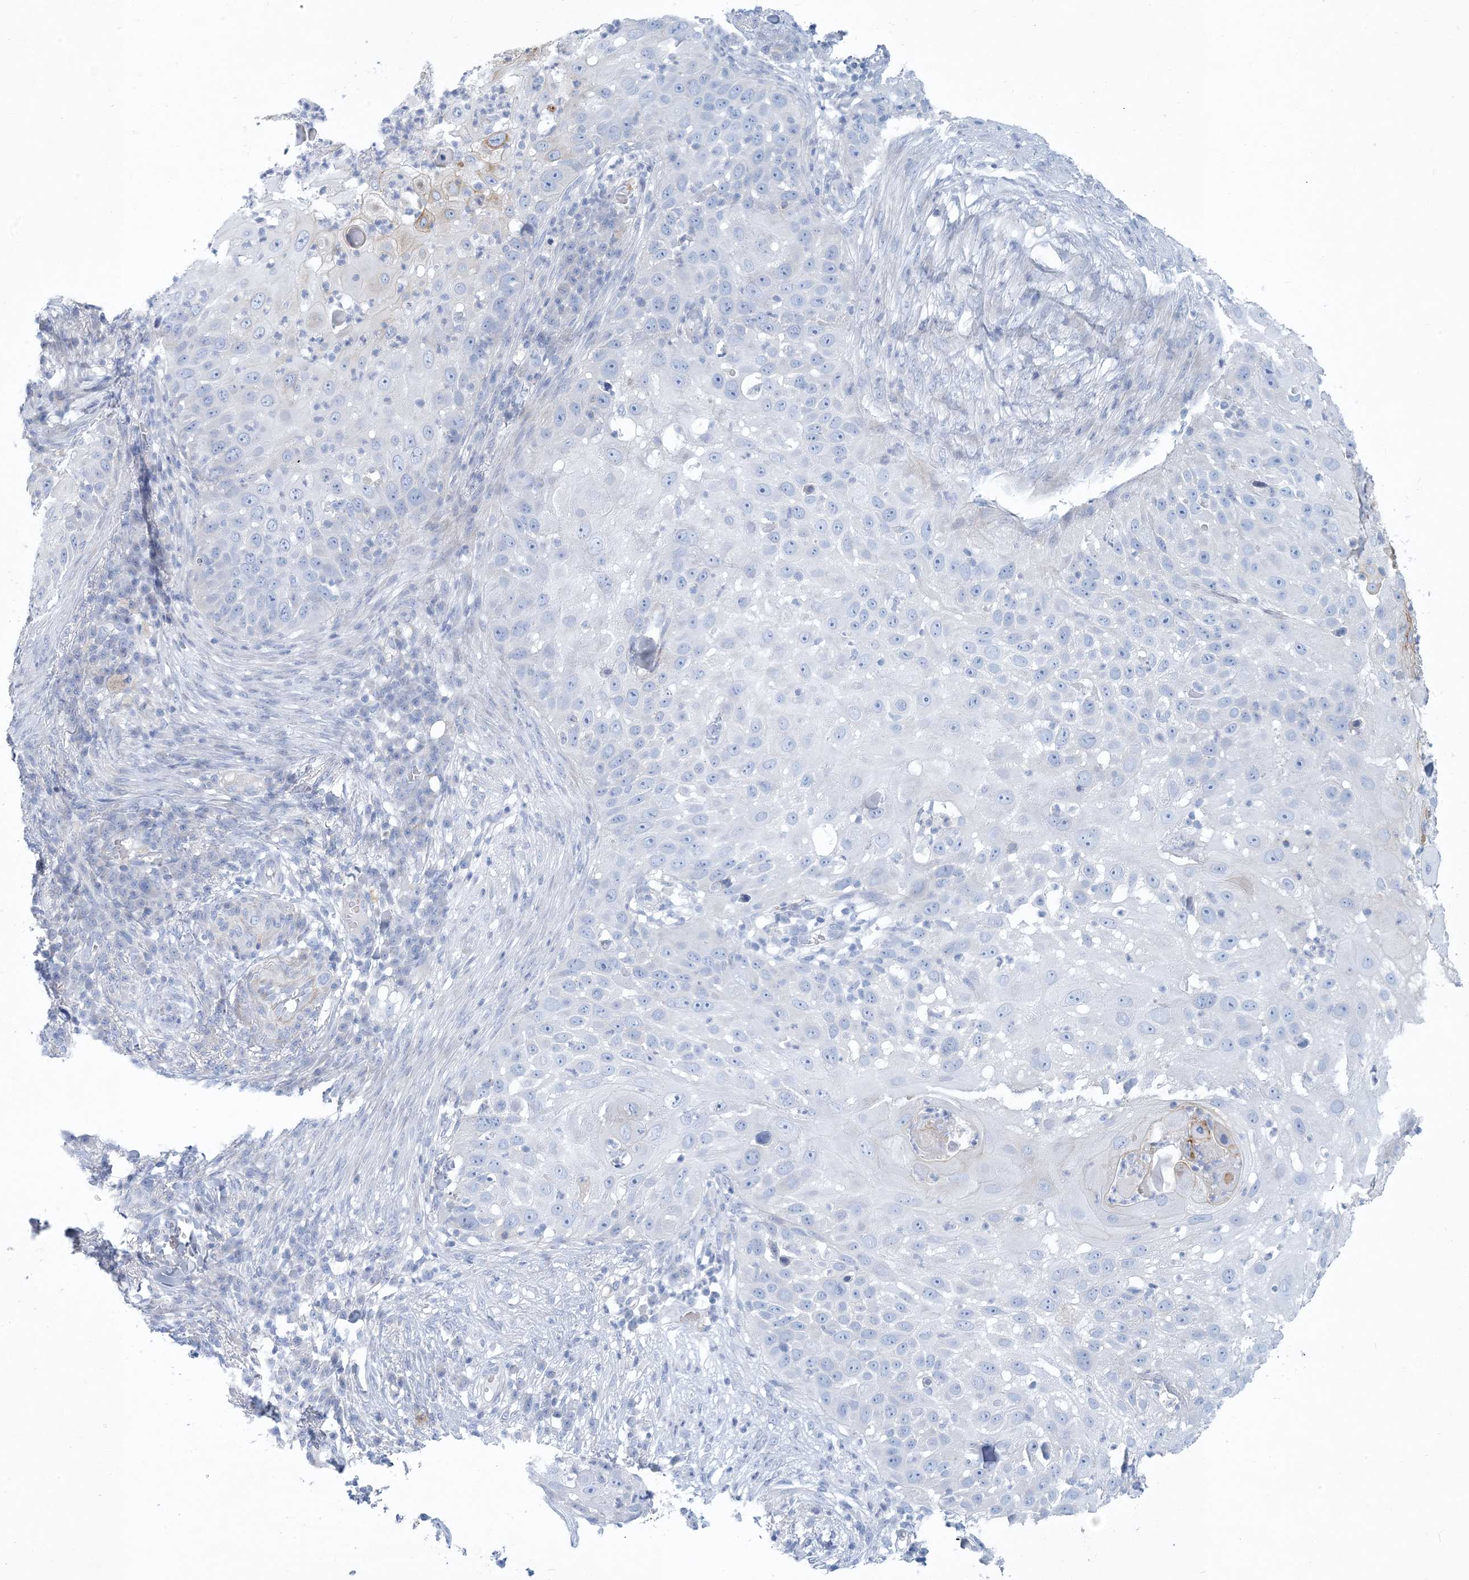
{"staining": {"intensity": "negative", "quantity": "none", "location": "none"}, "tissue": "skin cancer", "cell_type": "Tumor cells", "image_type": "cancer", "snomed": [{"axis": "morphology", "description": "Squamous cell carcinoma, NOS"}, {"axis": "topography", "description": "Skin"}], "caption": "The micrograph displays no staining of tumor cells in skin cancer. (DAB IHC with hematoxylin counter stain).", "gene": "MOXD1", "patient": {"sex": "female", "age": 44}}